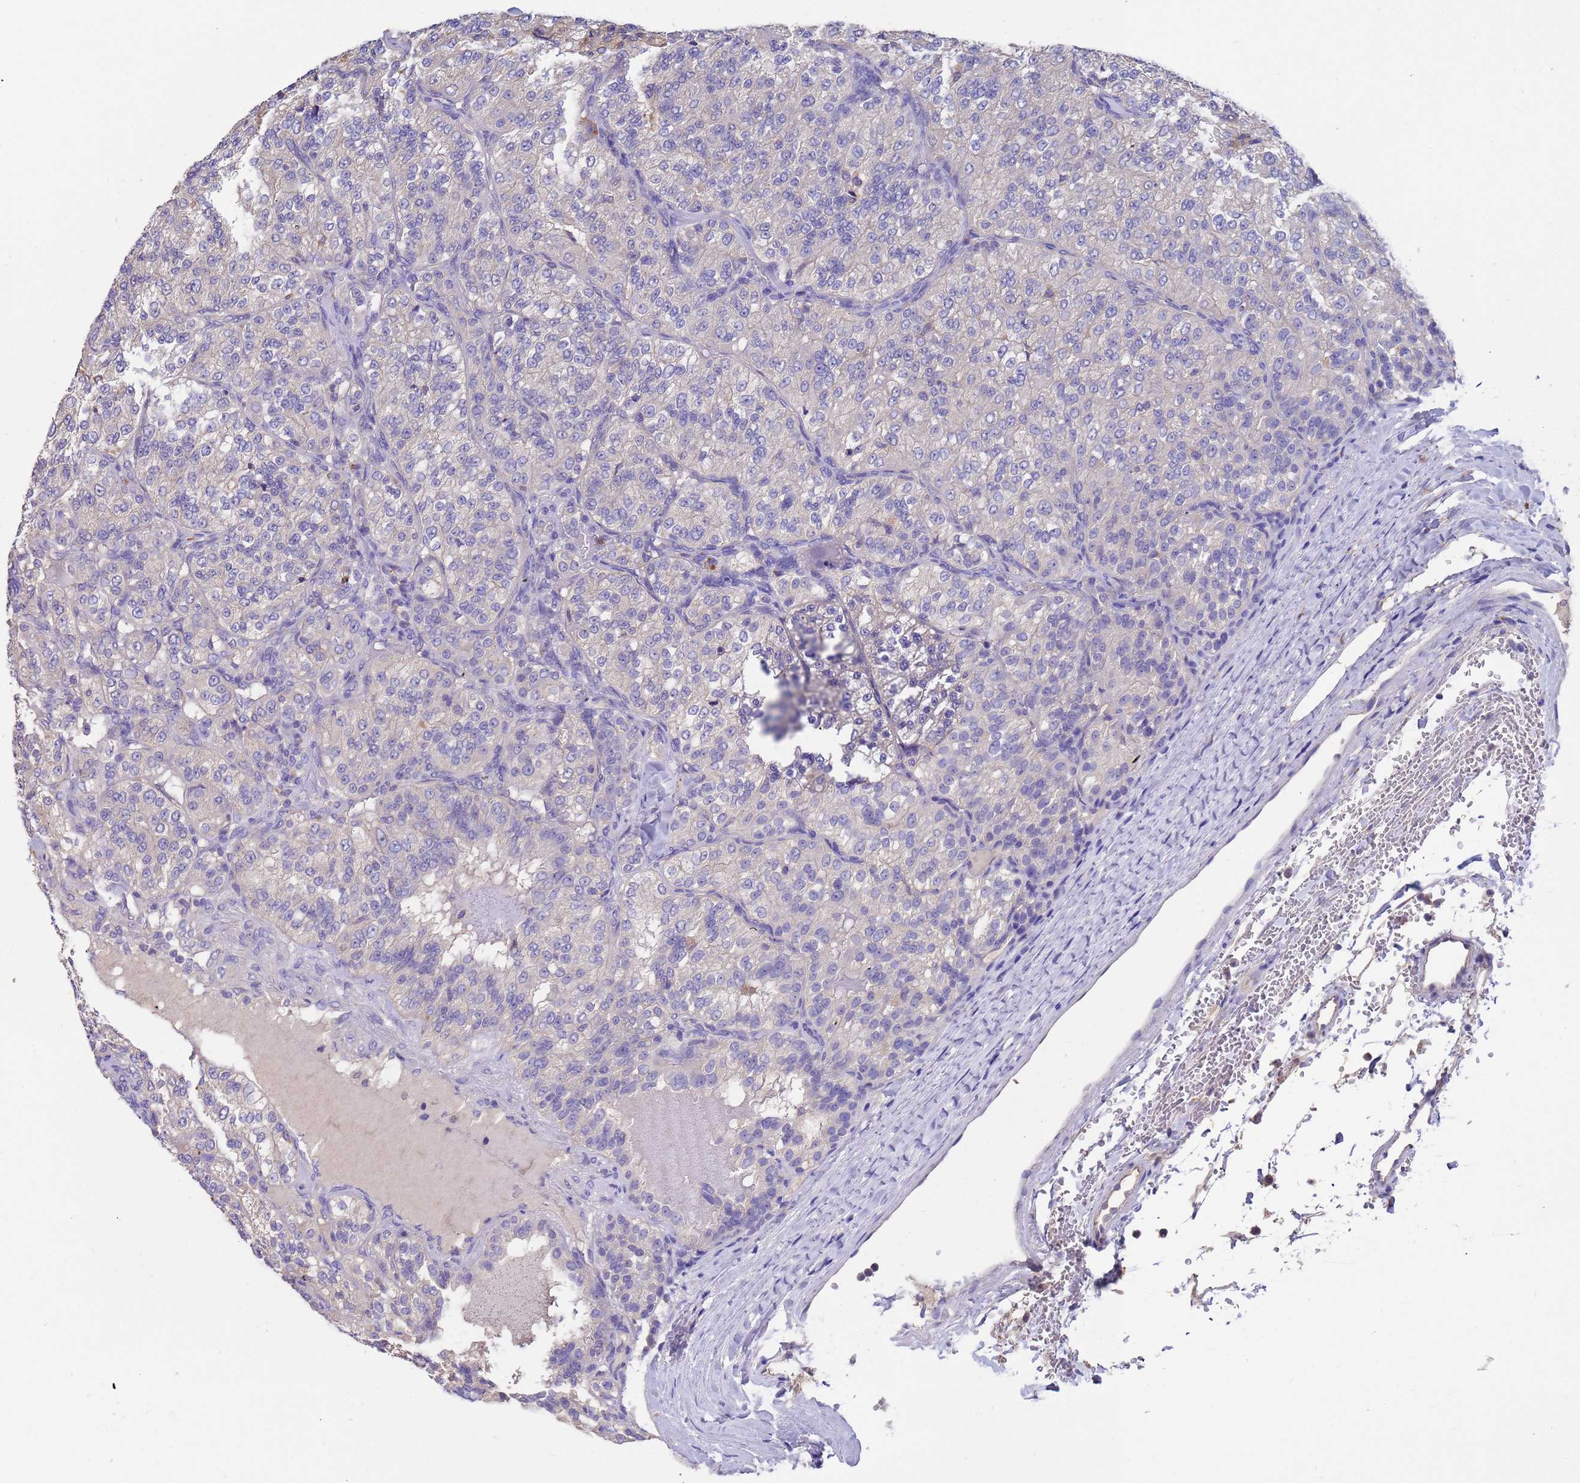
{"staining": {"intensity": "negative", "quantity": "none", "location": "none"}, "tissue": "renal cancer", "cell_type": "Tumor cells", "image_type": "cancer", "snomed": [{"axis": "morphology", "description": "Adenocarcinoma, NOS"}, {"axis": "topography", "description": "Kidney"}], "caption": "Immunohistochemistry of adenocarcinoma (renal) exhibits no positivity in tumor cells.", "gene": "SRL", "patient": {"sex": "female", "age": 63}}